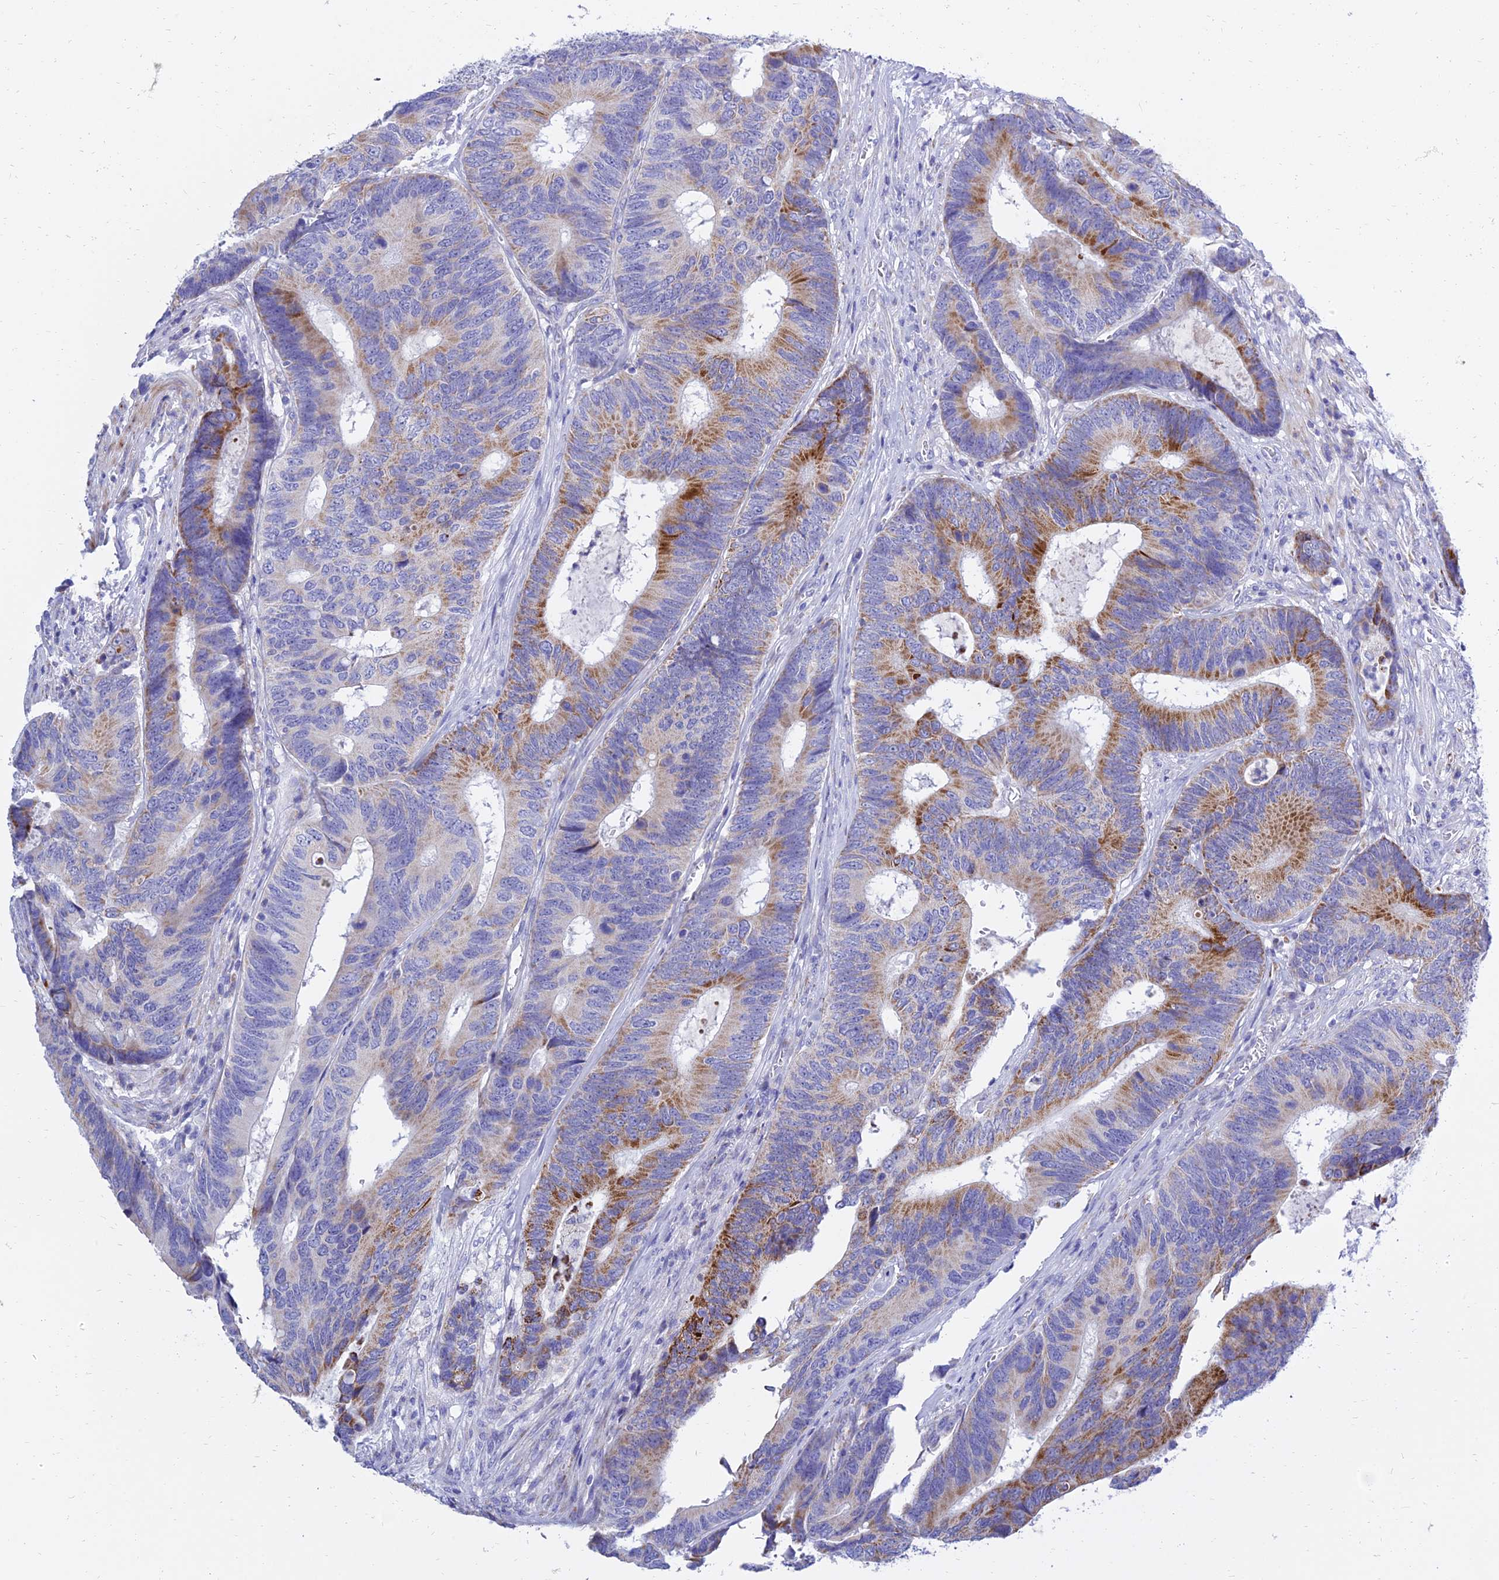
{"staining": {"intensity": "moderate", "quantity": "25%-75%", "location": "cytoplasmic/membranous"}, "tissue": "colorectal cancer", "cell_type": "Tumor cells", "image_type": "cancer", "snomed": [{"axis": "morphology", "description": "Adenocarcinoma, NOS"}, {"axis": "topography", "description": "Colon"}], "caption": "Tumor cells demonstrate medium levels of moderate cytoplasmic/membranous positivity in about 25%-75% of cells in human colorectal cancer (adenocarcinoma).", "gene": "PKN3", "patient": {"sex": "male", "age": 87}}